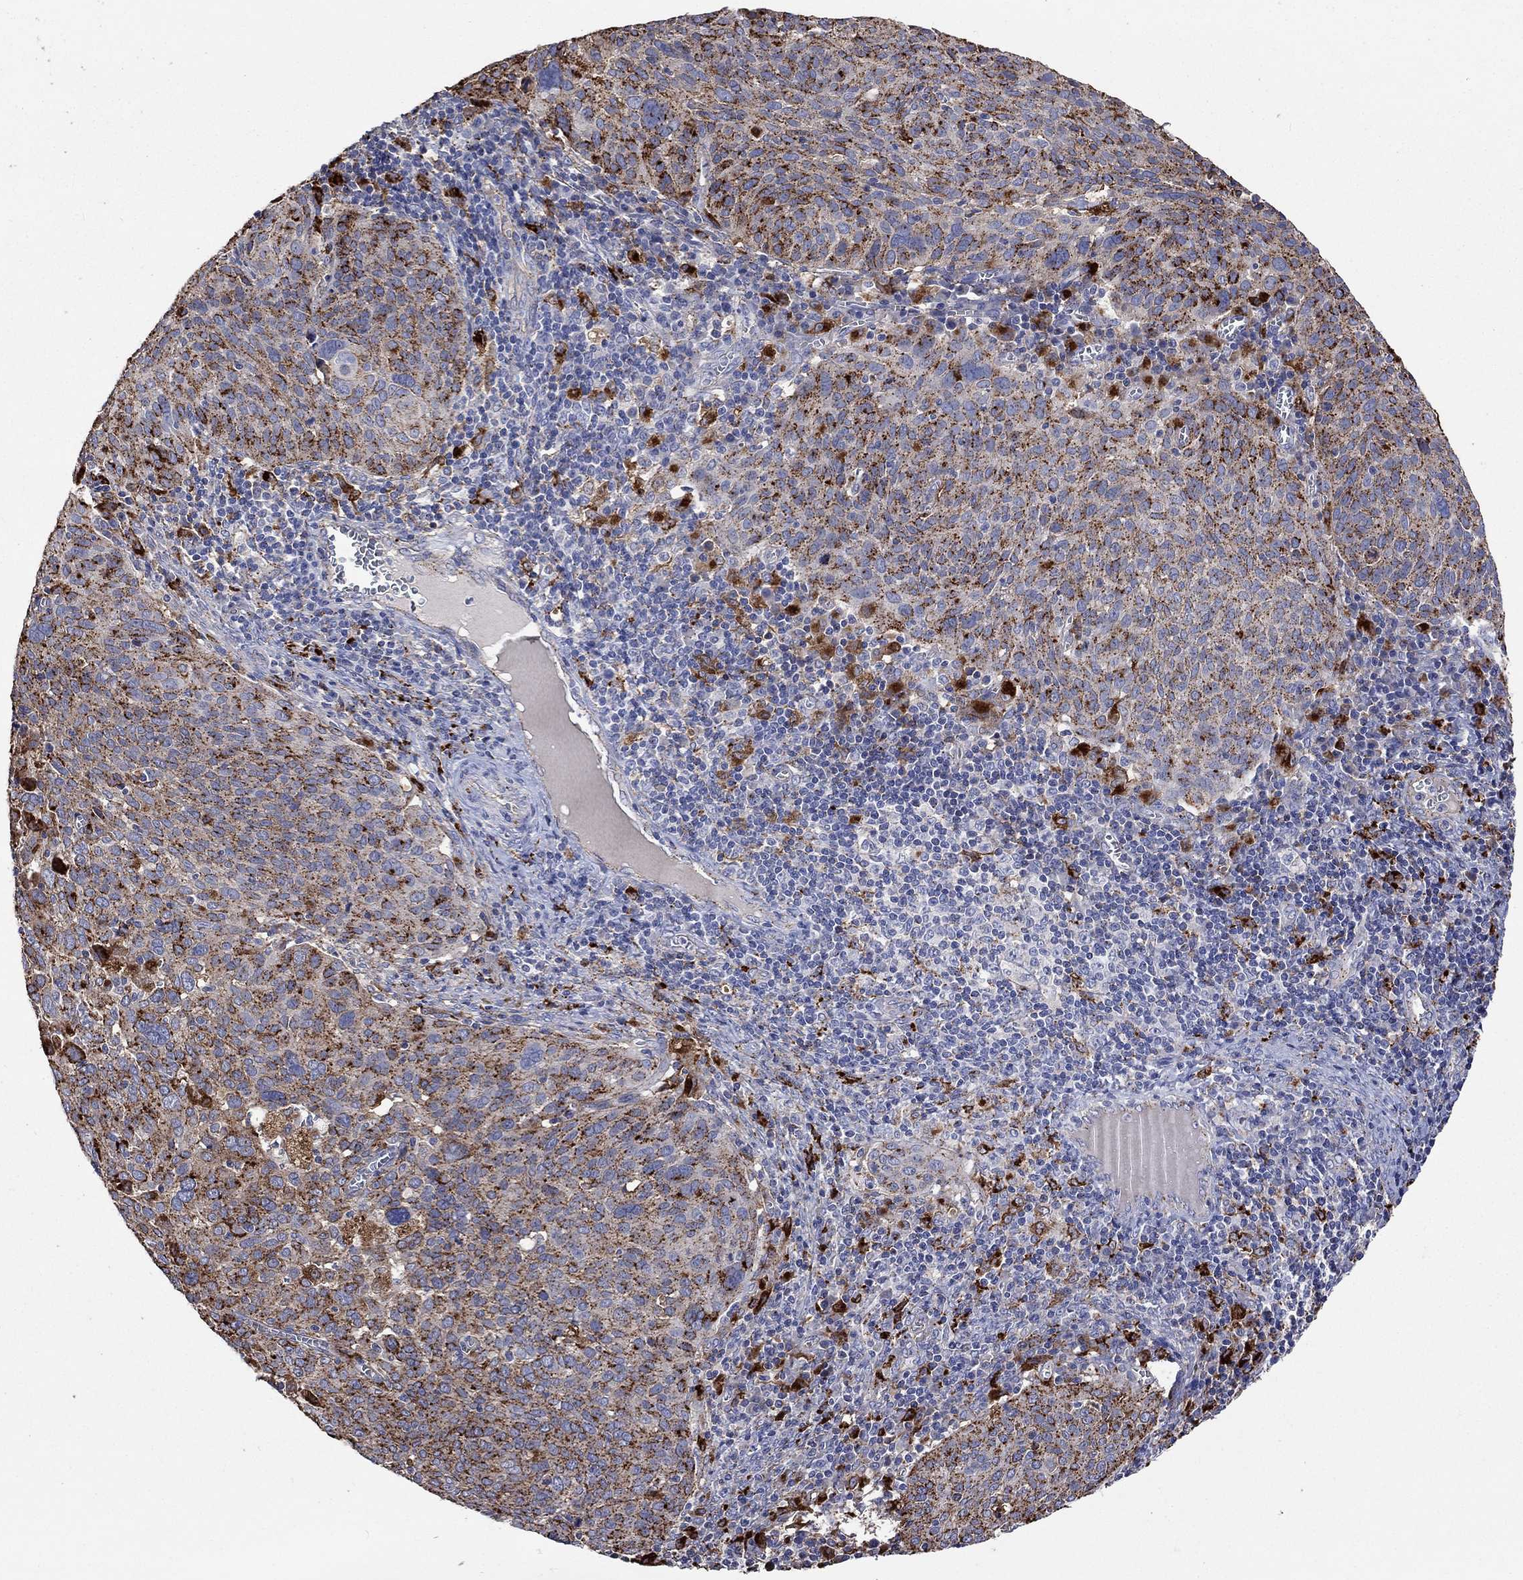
{"staining": {"intensity": "strong", "quantity": ">75%", "location": "cytoplasmic/membranous"}, "tissue": "cervical cancer", "cell_type": "Tumor cells", "image_type": "cancer", "snomed": [{"axis": "morphology", "description": "Squamous cell carcinoma, NOS"}, {"axis": "topography", "description": "Cervix"}], "caption": "Cervical squamous cell carcinoma stained for a protein exhibits strong cytoplasmic/membranous positivity in tumor cells.", "gene": "CTSB", "patient": {"sex": "female", "age": 39}}